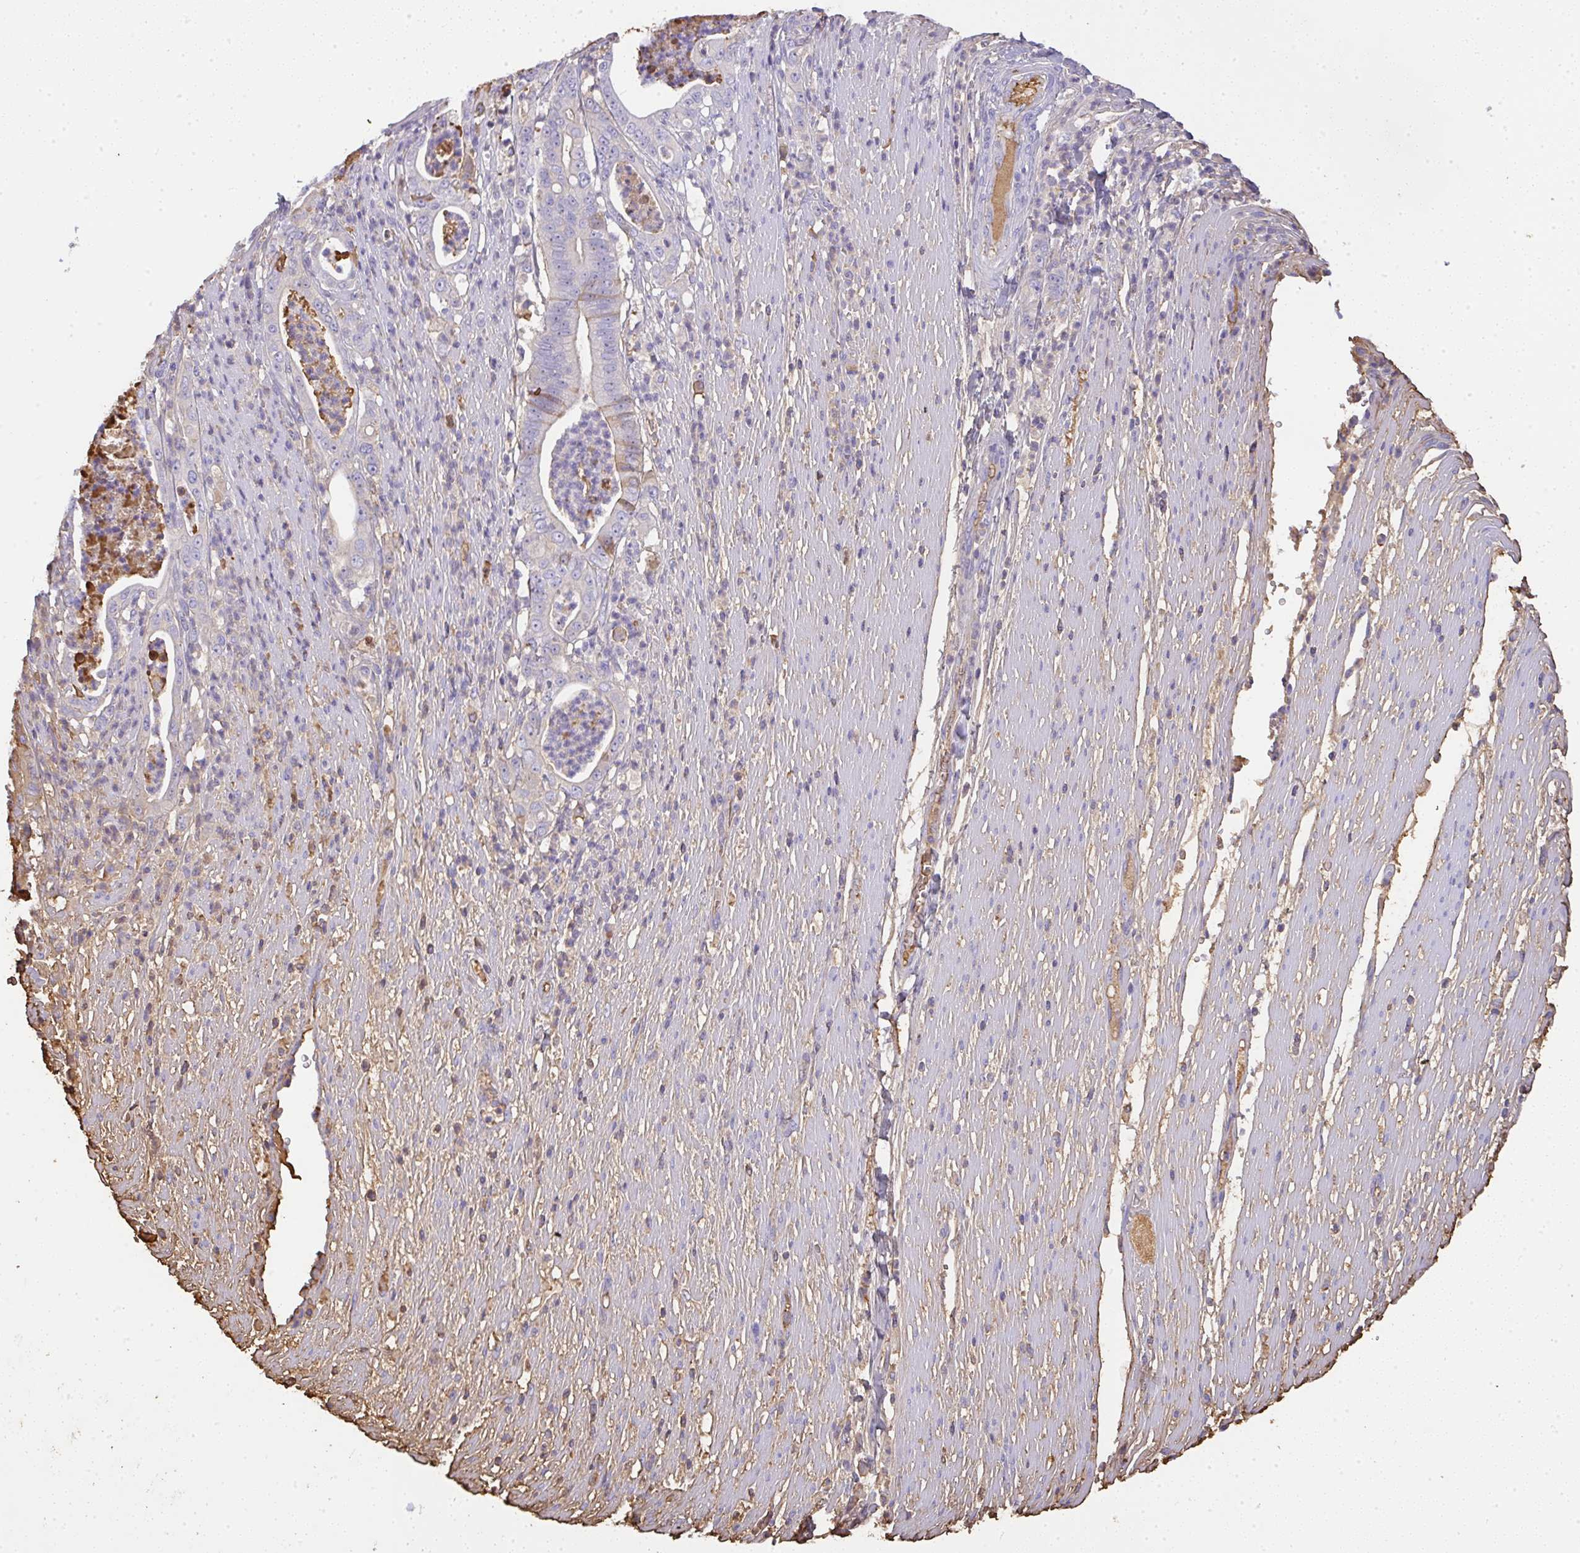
{"staining": {"intensity": "weak", "quantity": "25%-75%", "location": "cytoplasmic/membranous"}, "tissue": "pancreatic cancer", "cell_type": "Tumor cells", "image_type": "cancer", "snomed": [{"axis": "morphology", "description": "Adenocarcinoma, NOS"}, {"axis": "topography", "description": "Pancreas"}], "caption": "Weak cytoplasmic/membranous expression is appreciated in approximately 25%-75% of tumor cells in pancreatic adenocarcinoma.", "gene": "SMYD5", "patient": {"sex": "male", "age": 71}}